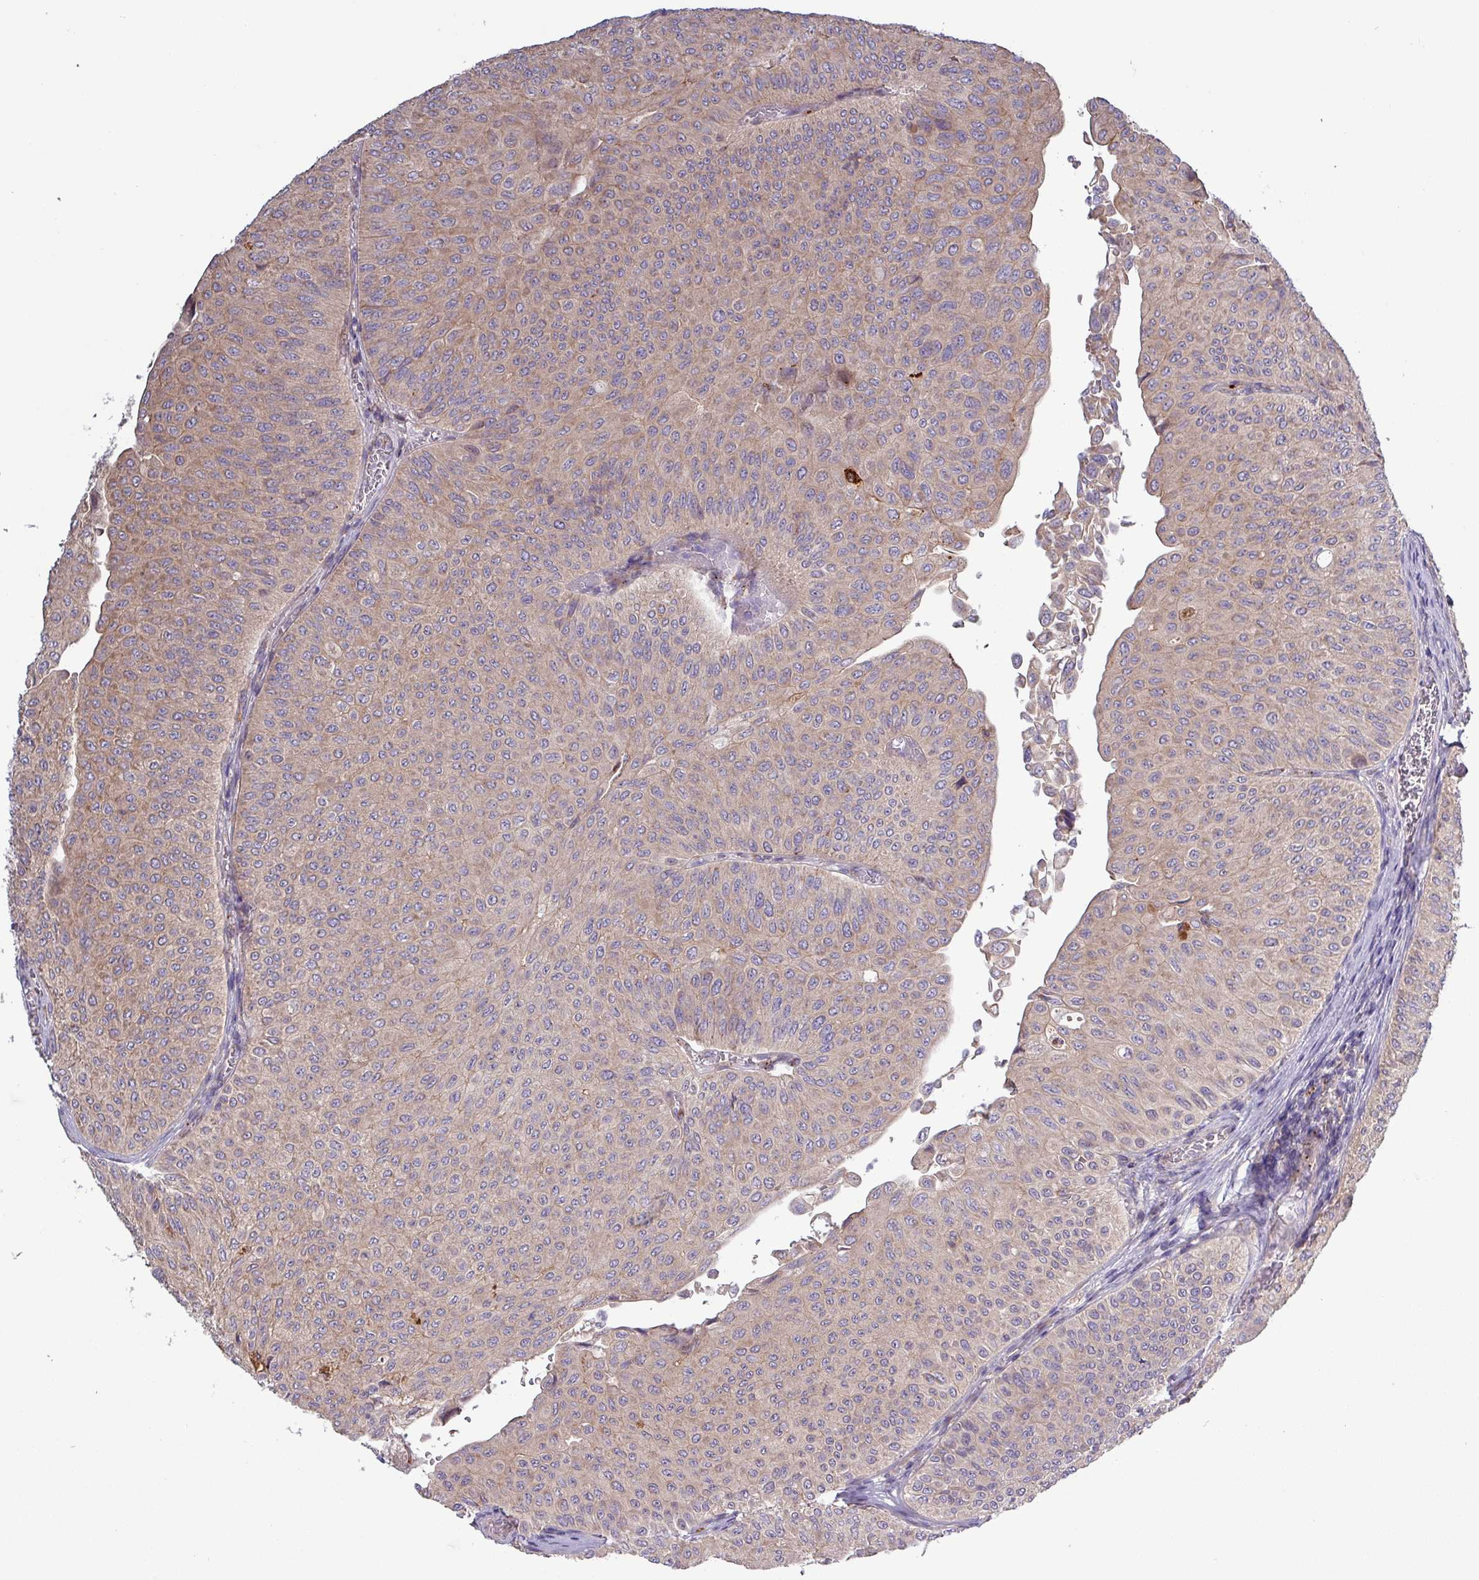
{"staining": {"intensity": "weak", "quantity": "25%-75%", "location": "cytoplasmic/membranous"}, "tissue": "urothelial cancer", "cell_type": "Tumor cells", "image_type": "cancer", "snomed": [{"axis": "morphology", "description": "Urothelial carcinoma, NOS"}, {"axis": "topography", "description": "Urinary bladder"}], "caption": "Human urothelial cancer stained with a protein marker demonstrates weak staining in tumor cells.", "gene": "PLIN2", "patient": {"sex": "male", "age": 59}}